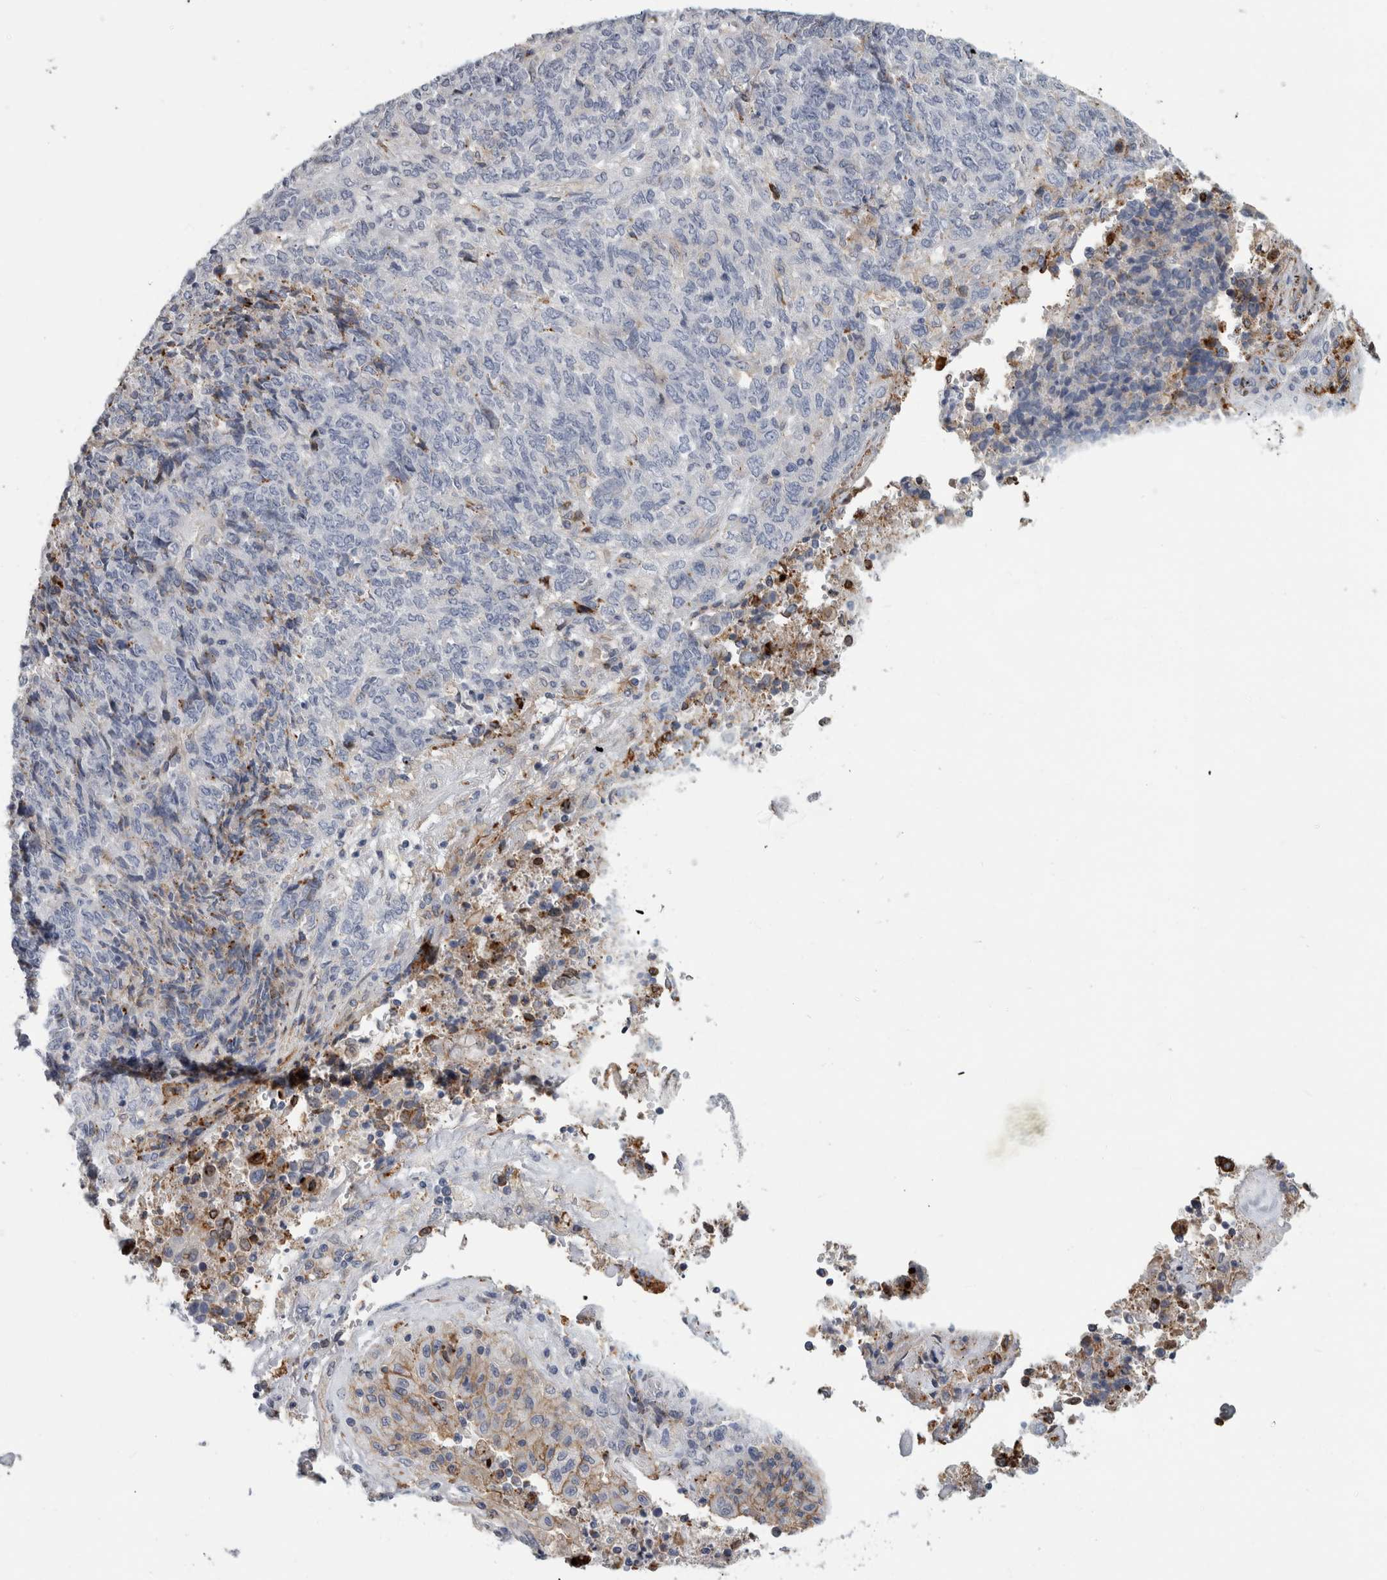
{"staining": {"intensity": "negative", "quantity": "none", "location": "none"}, "tissue": "endometrial cancer", "cell_type": "Tumor cells", "image_type": "cancer", "snomed": [{"axis": "morphology", "description": "Adenocarcinoma, NOS"}, {"axis": "topography", "description": "Endometrium"}], "caption": "Image shows no significant protein staining in tumor cells of adenocarcinoma (endometrial).", "gene": "DNAJC24", "patient": {"sex": "female", "age": 80}}